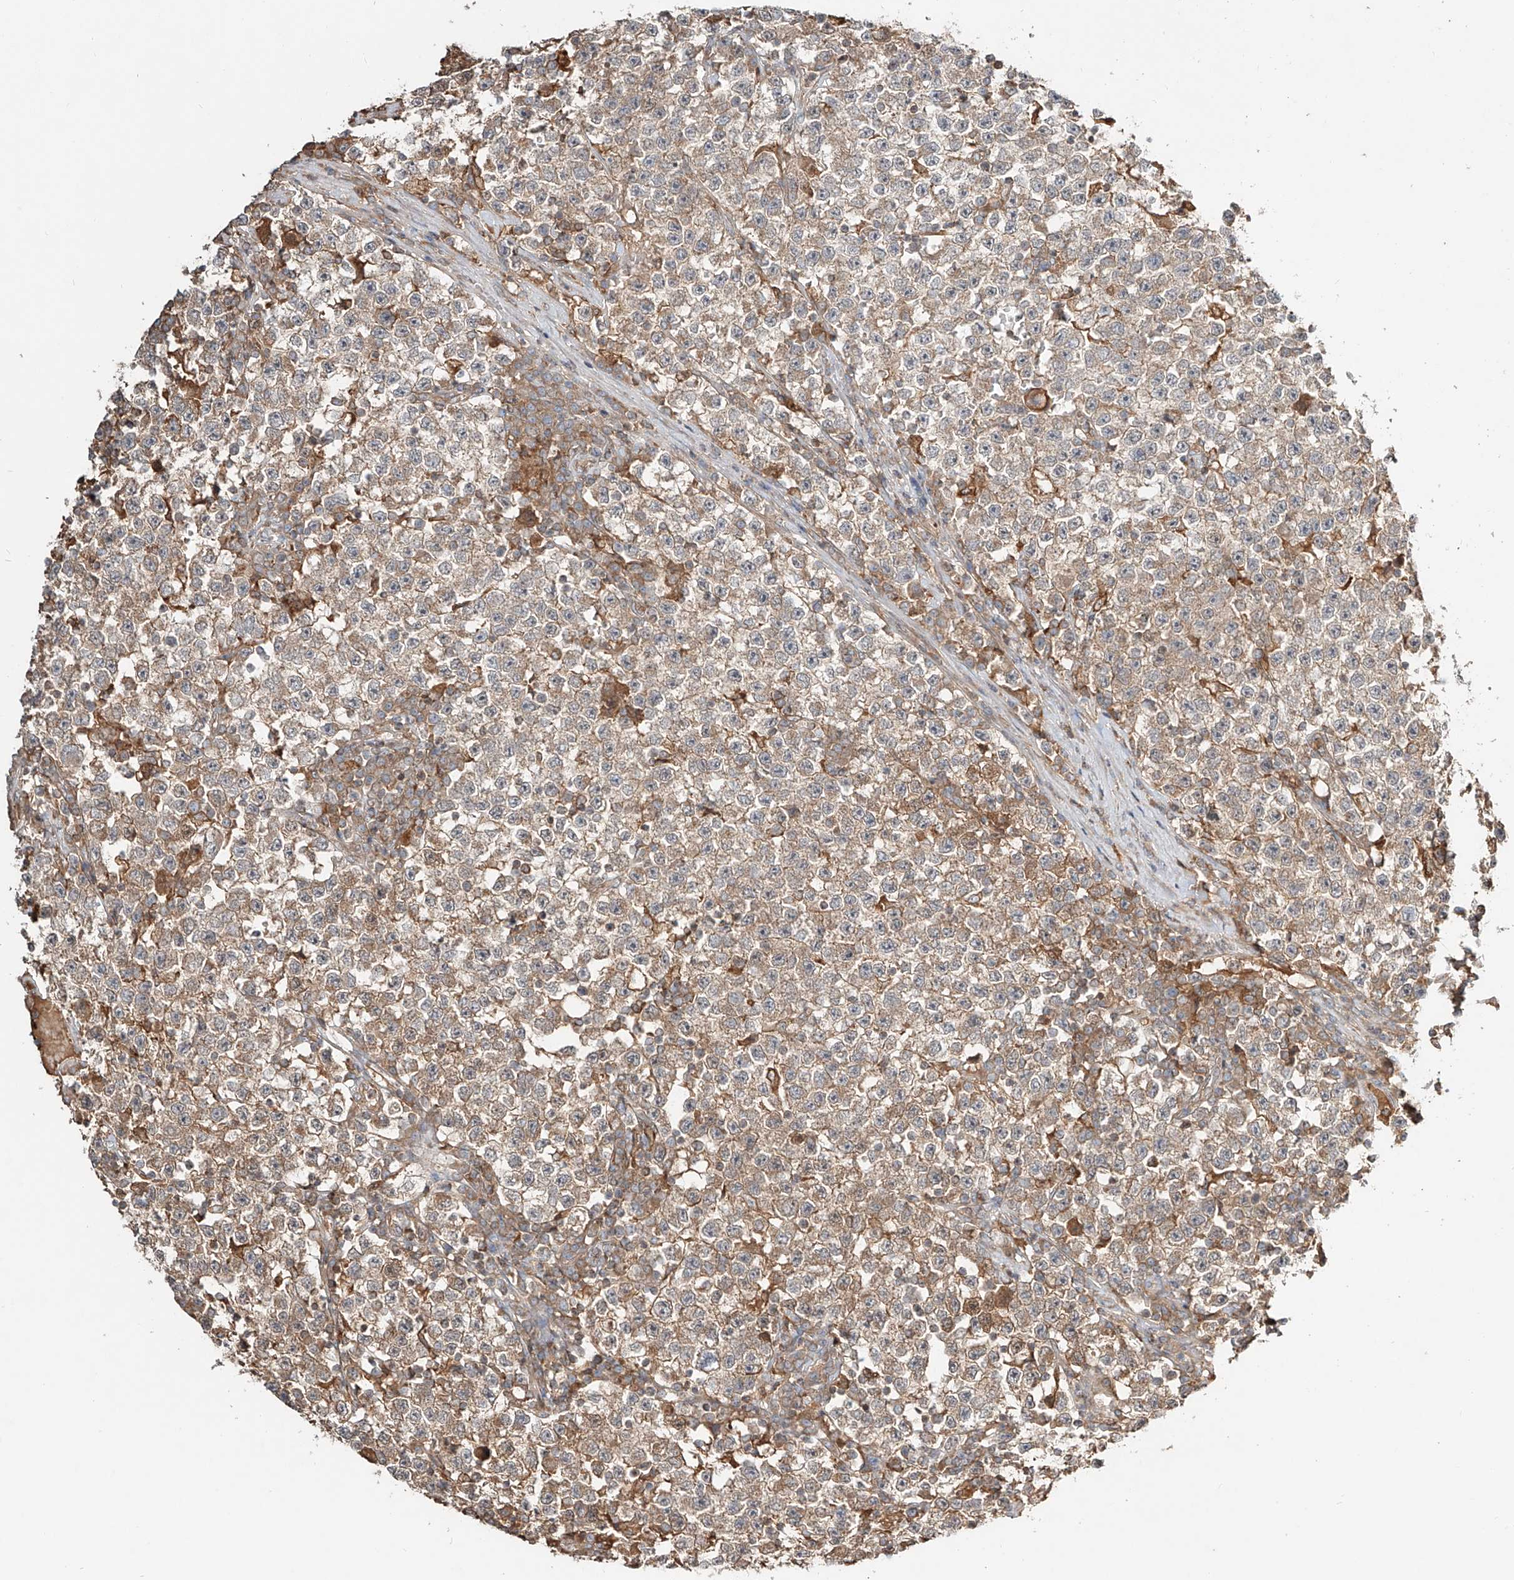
{"staining": {"intensity": "moderate", "quantity": ">75%", "location": "cytoplasmic/membranous"}, "tissue": "testis cancer", "cell_type": "Tumor cells", "image_type": "cancer", "snomed": [{"axis": "morphology", "description": "Seminoma, NOS"}, {"axis": "topography", "description": "Testis"}], "caption": "Approximately >75% of tumor cells in testis cancer (seminoma) reveal moderate cytoplasmic/membranous protein positivity as visualized by brown immunohistochemical staining.", "gene": "ERO1A", "patient": {"sex": "male", "age": 22}}